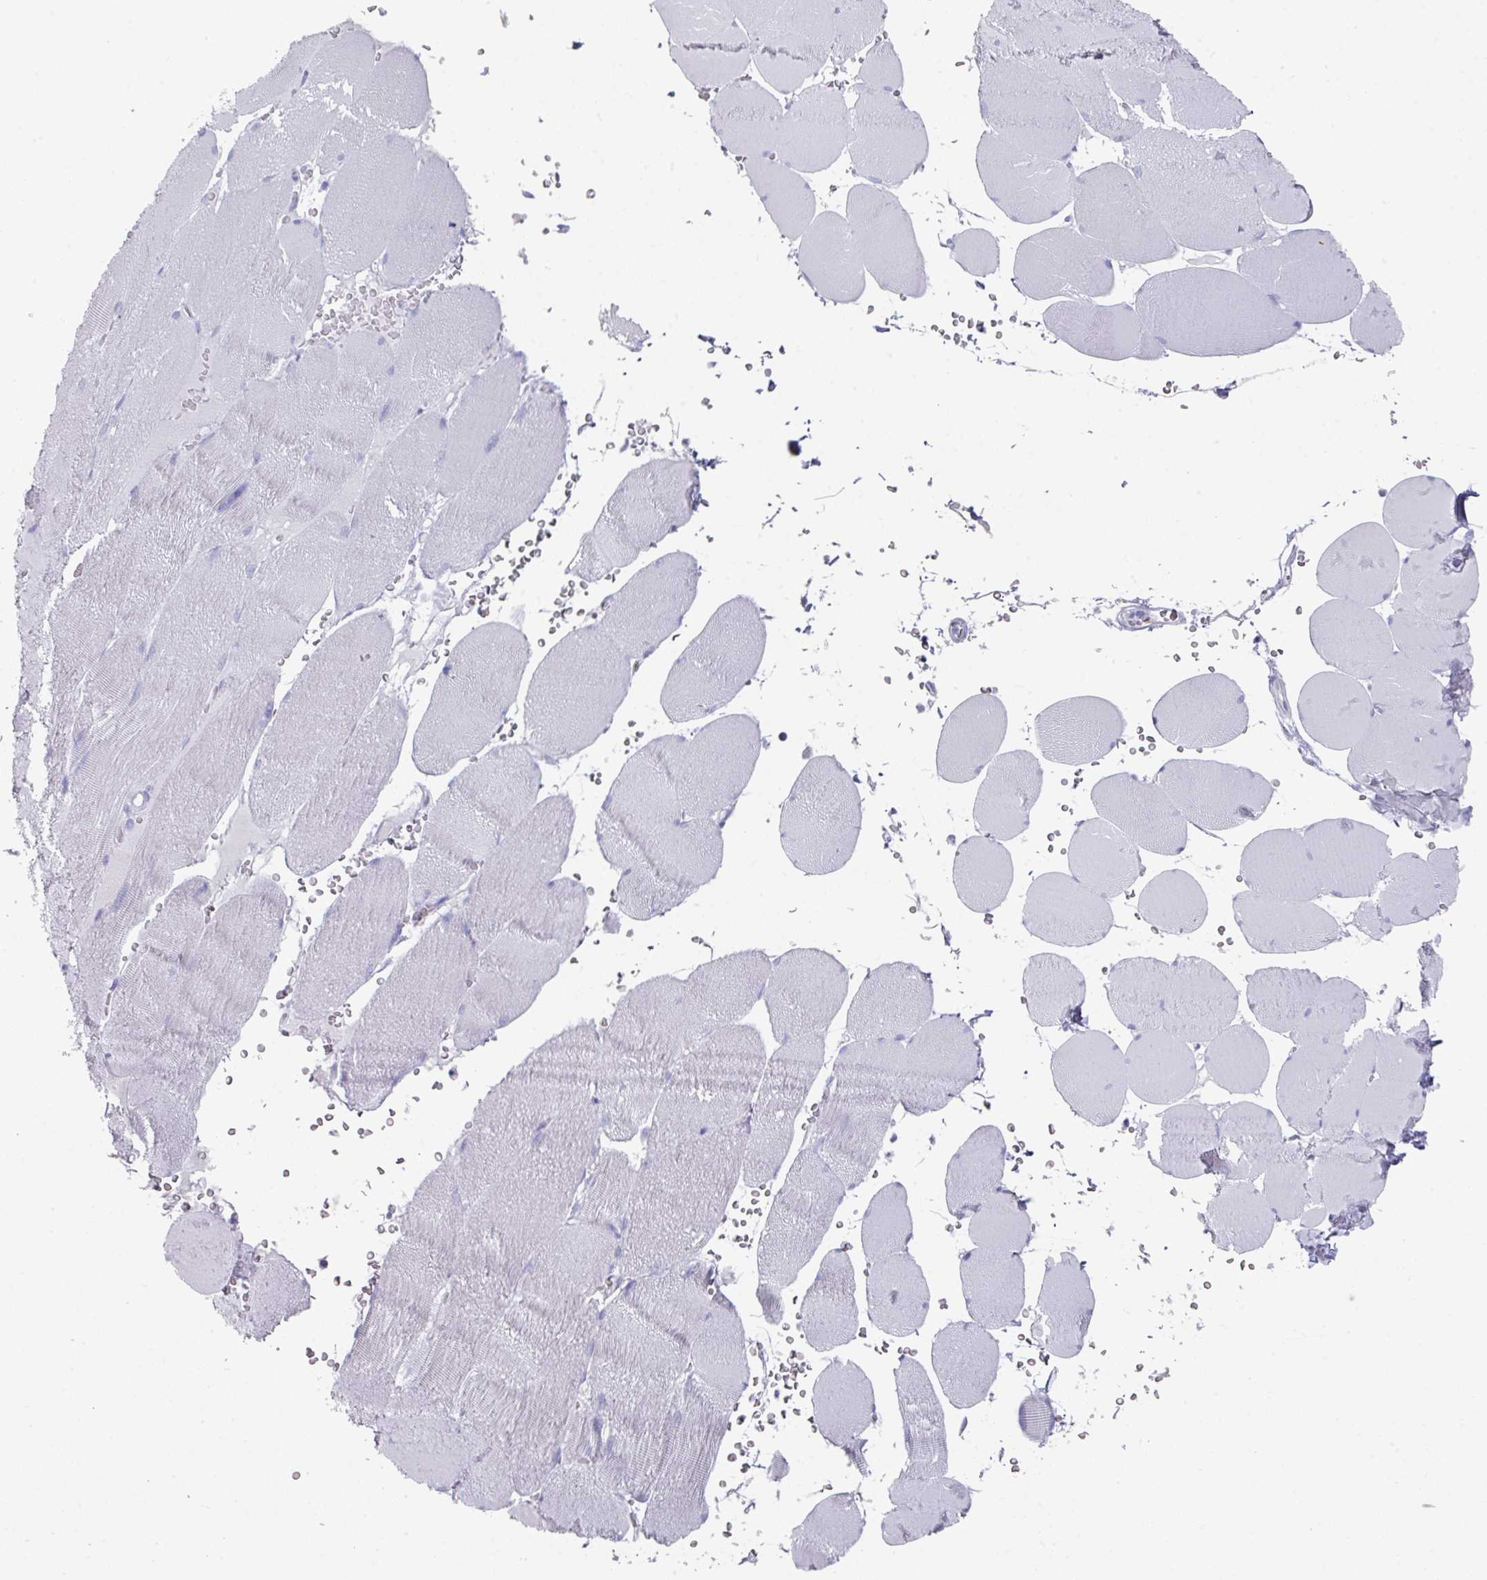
{"staining": {"intensity": "negative", "quantity": "none", "location": "none"}, "tissue": "skeletal muscle", "cell_type": "Myocytes", "image_type": "normal", "snomed": [{"axis": "morphology", "description": "Normal tissue, NOS"}, {"axis": "topography", "description": "Skeletal muscle"}, {"axis": "topography", "description": "Head-Neck"}], "caption": "Immunohistochemical staining of unremarkable human skeletal muscle shows no significant staining in myocytes. Nuclei are stained in blue.", "gene": "VKORC1L1", "patient": {"sex": "male", "age": 66}}